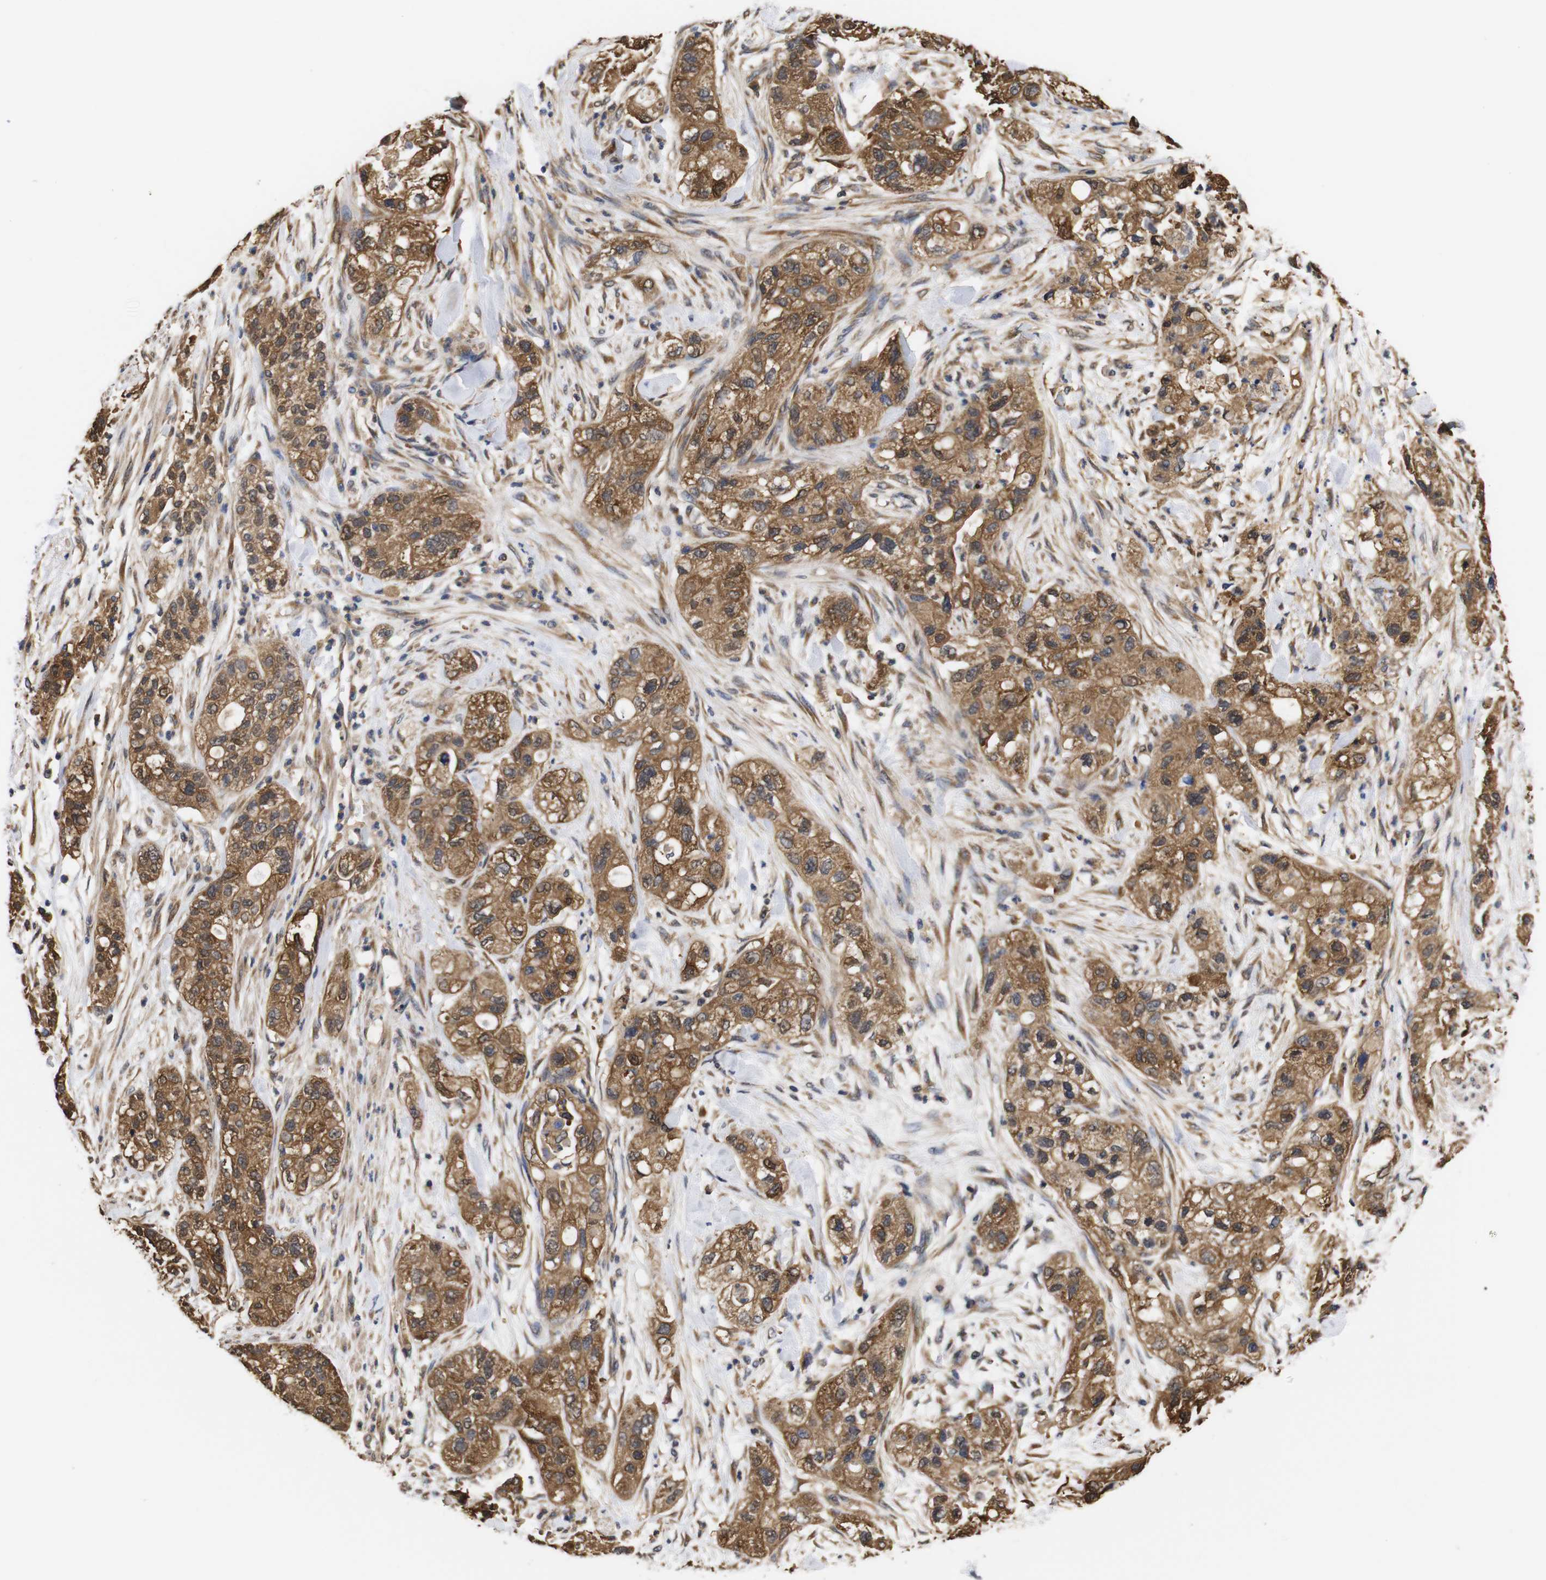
{"staining": {"intensity": "moderate", "quantity": ">75%", "location": "cytoplasmic/membranous"}, "tissue": "pancreatic cancer", "cell_type": "Tumor cells", "image_type": "cancer", "snomed": [{"axis": "morphology", "description": "Adenocarcinoma, NOS"}, {"axis": "topography", "description": "Pancreas"}], "caption": "Protein expression analysis of human adenocarcinoma (pancreatic) reveals moderate cytoplasmic/membranous positivity in approximately >75% of tumor cells.", "gene": "LRRCC1", "patient": {"sex": "female", "age": 78}}